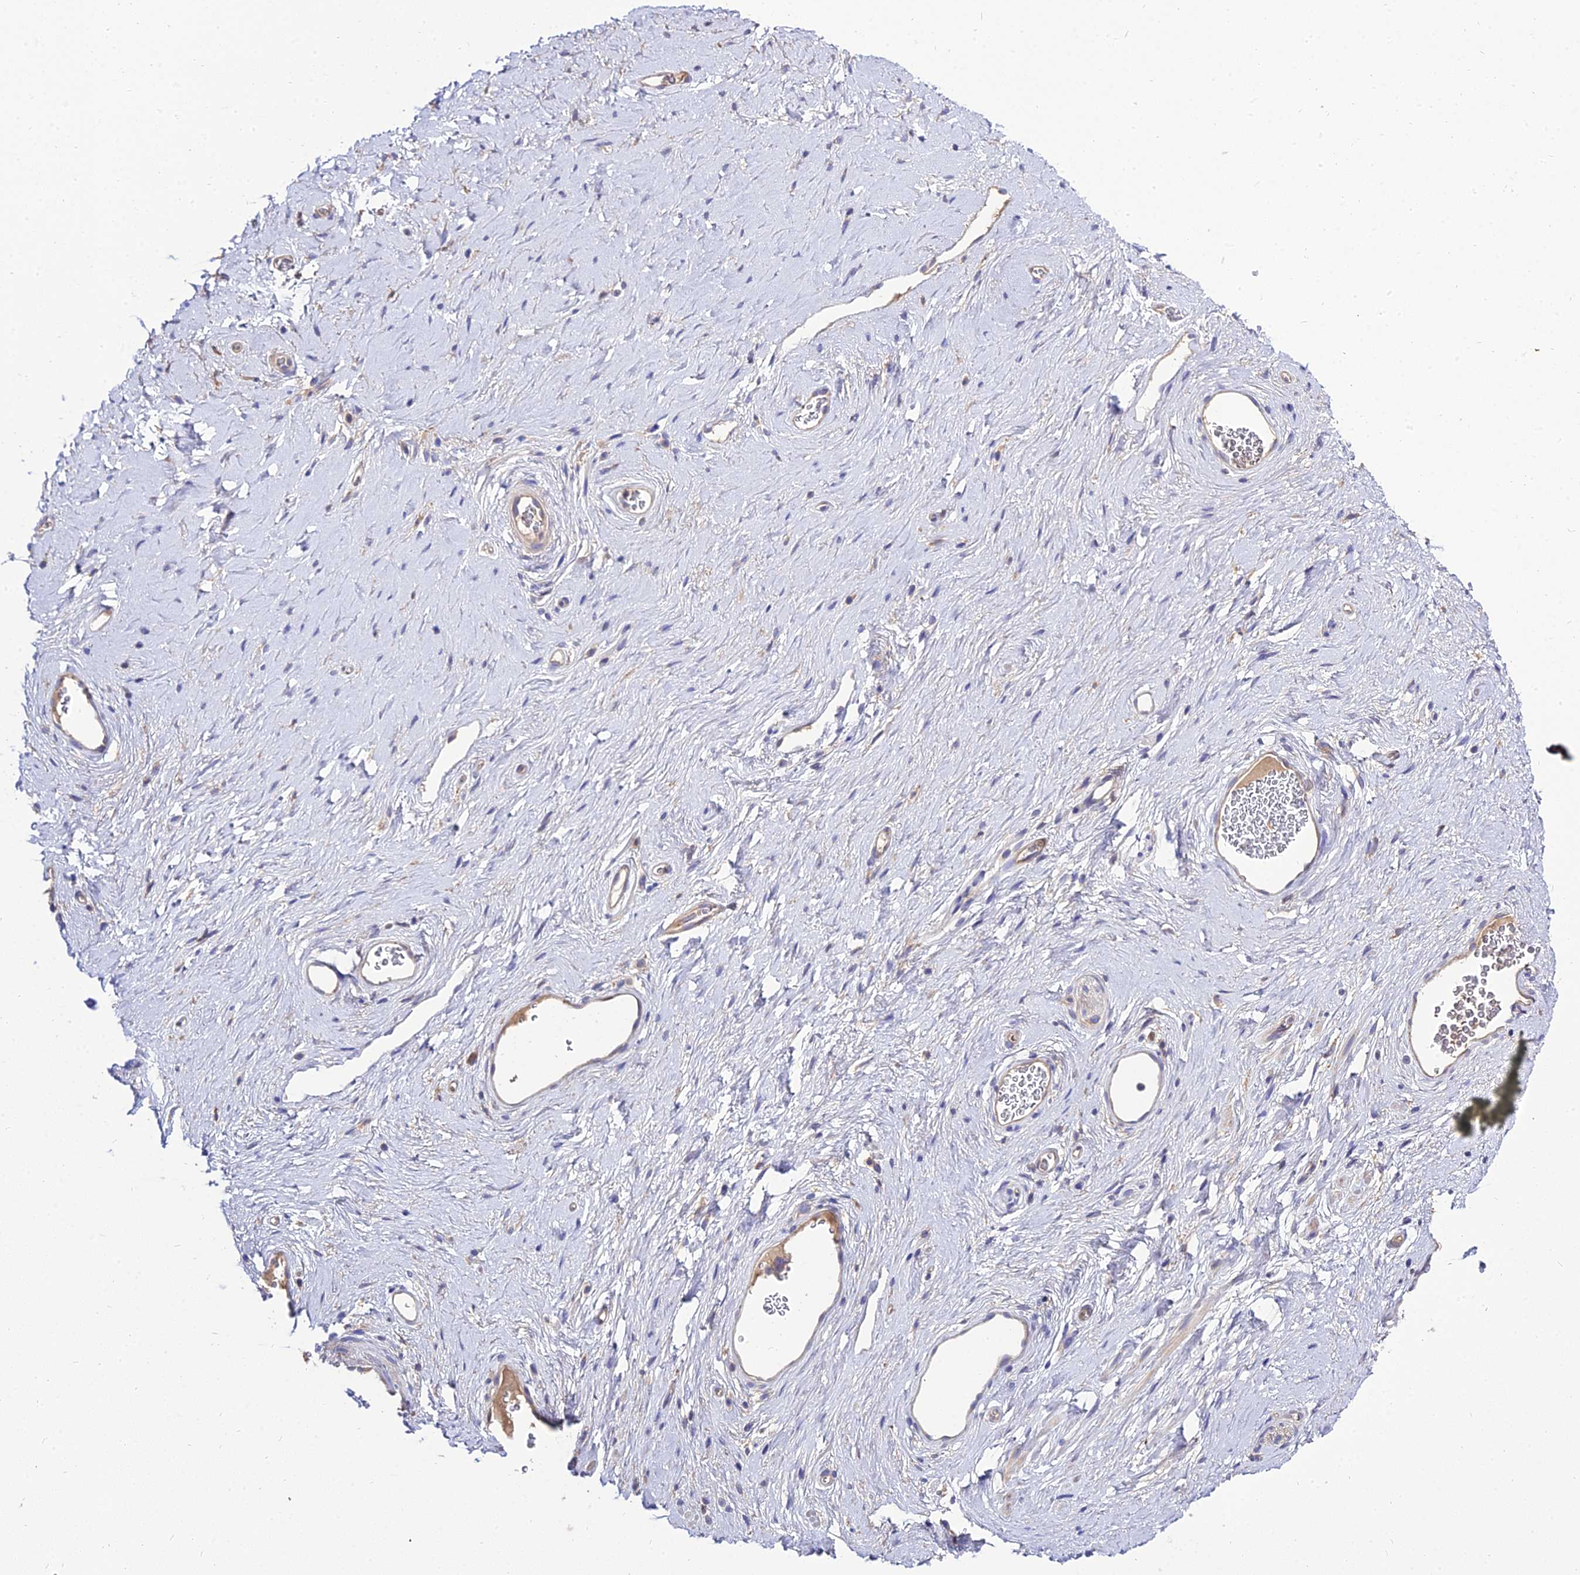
{"staining": {"intensity": "negative", "quantity": "none", "location": "none"}, "tissue": "soft tissue", "cell_type": "Fibroblasts", "image_type": "normal", "snomed": [{"axis": "morphology", "description": "Normal tissue, NOS"}, {"axis": "morphology", "description": "Adenocarcinoma, NOS"}, {"axis": "topography", "description": "Rectum"}, {"axis": "topography", "description": "Vagina"}, {"axis": "topography", "description": "Peripheral nerve tissue"}], "caption": "This histopathology image is of benign soft tissue stained with immunohistochemistry to label a protein in brown with the nuclei are counter-stained blue. There is no staining in fibroblasts.", "gene": "C2orf69", "patient": {"sex": "female", "age": 71}}